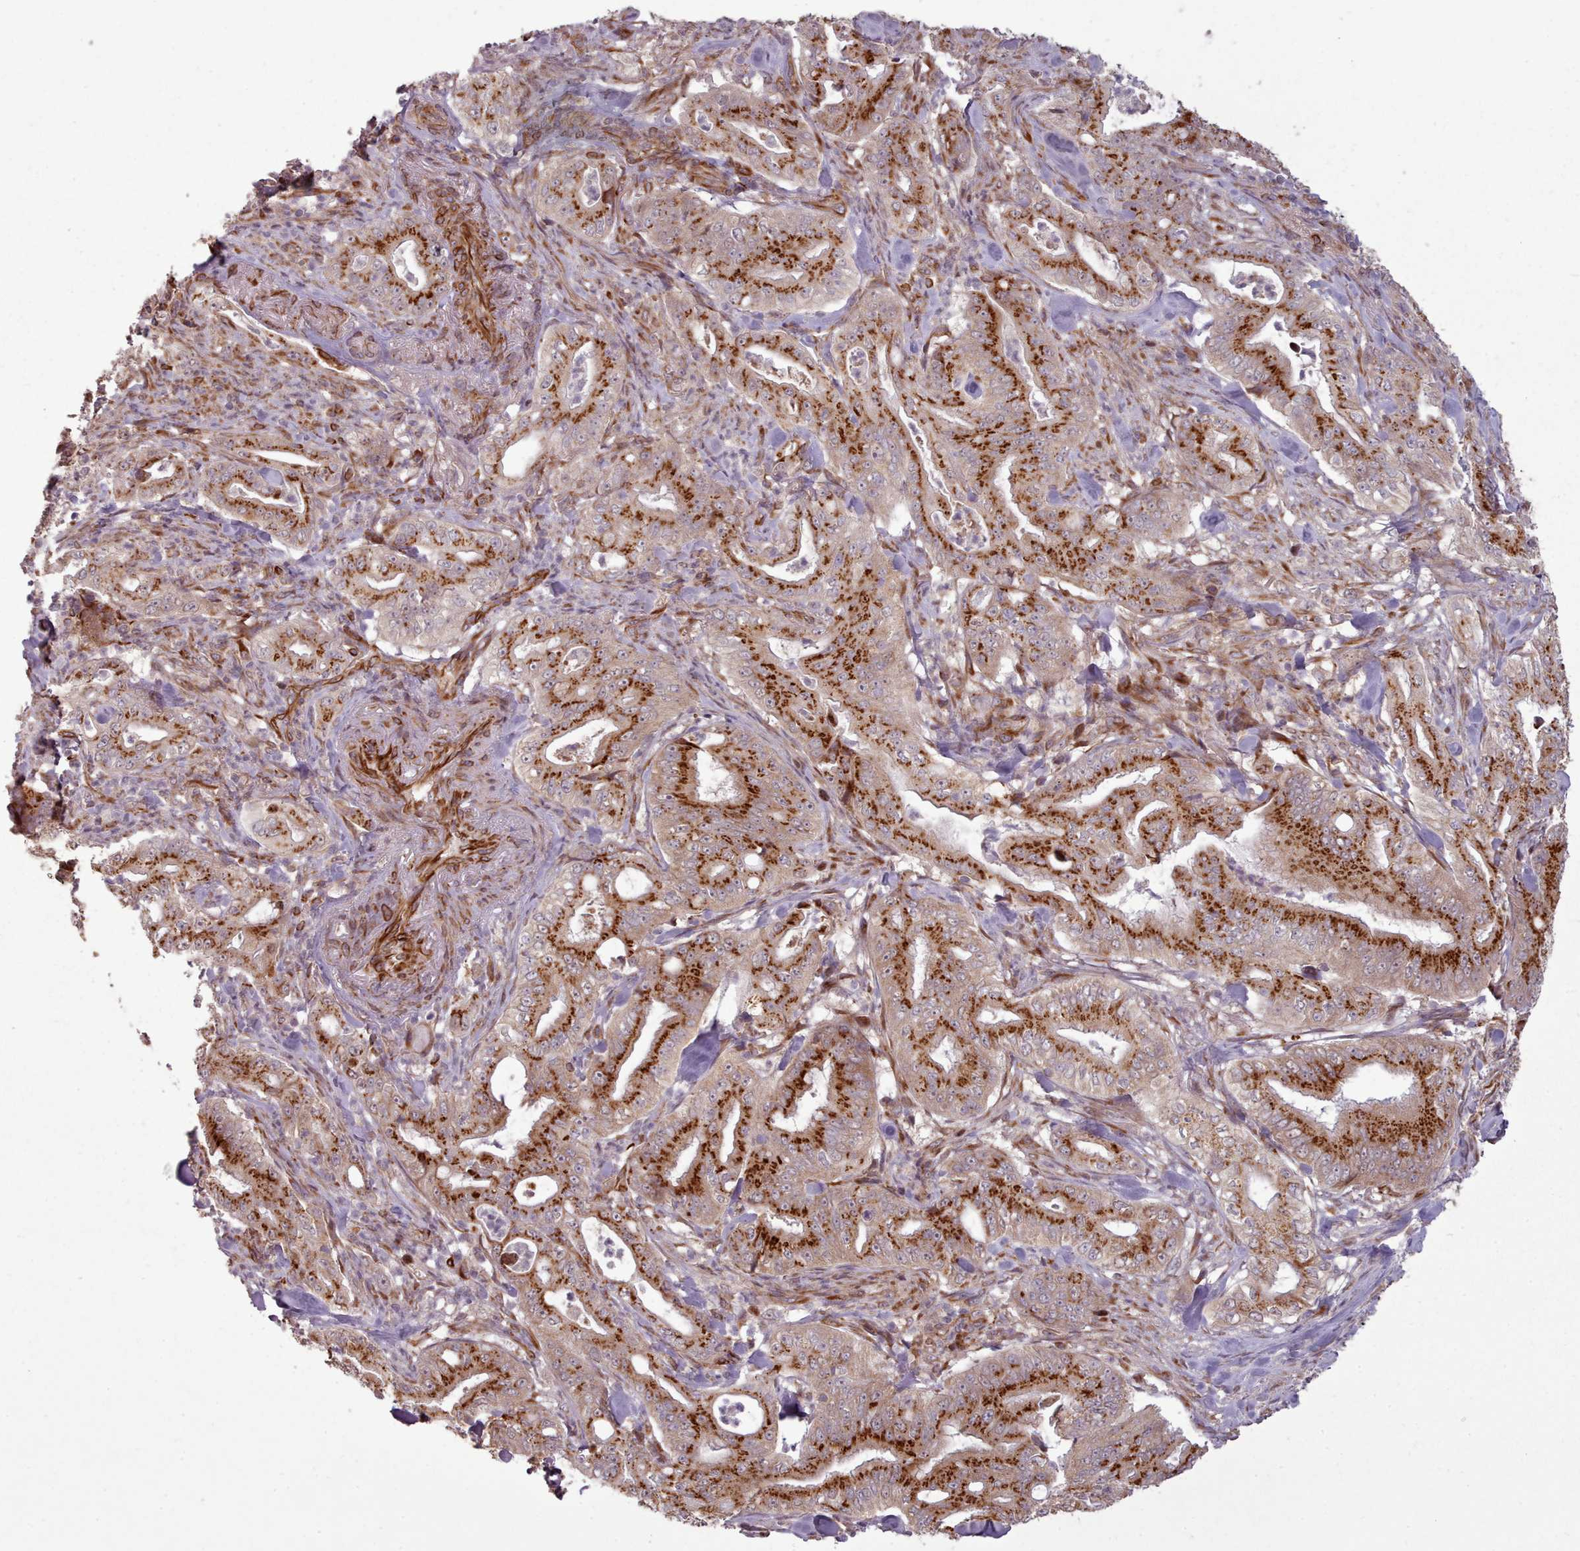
{"staining": {"intensity": "strong", "quantity": ">75%", "location": "cytoplasmic/membranous"}, "tissue": "pancreatic cancer", "cell_type": "Tumor cells", "image_type": "cancer", "snomed": [{"axis": "morphology", "description": "Adenocarcinoma, NOS"}, {"axis": "topography", "description": "Pancreas"}], "caption": "Strong cytoplasmic/membranous positivity is appreciated in approximately >75% of tumor cells in pancreatic adenocarcinoma.", "gene": "GBGT1", "patient": {"sex": "male", "age": 71}}